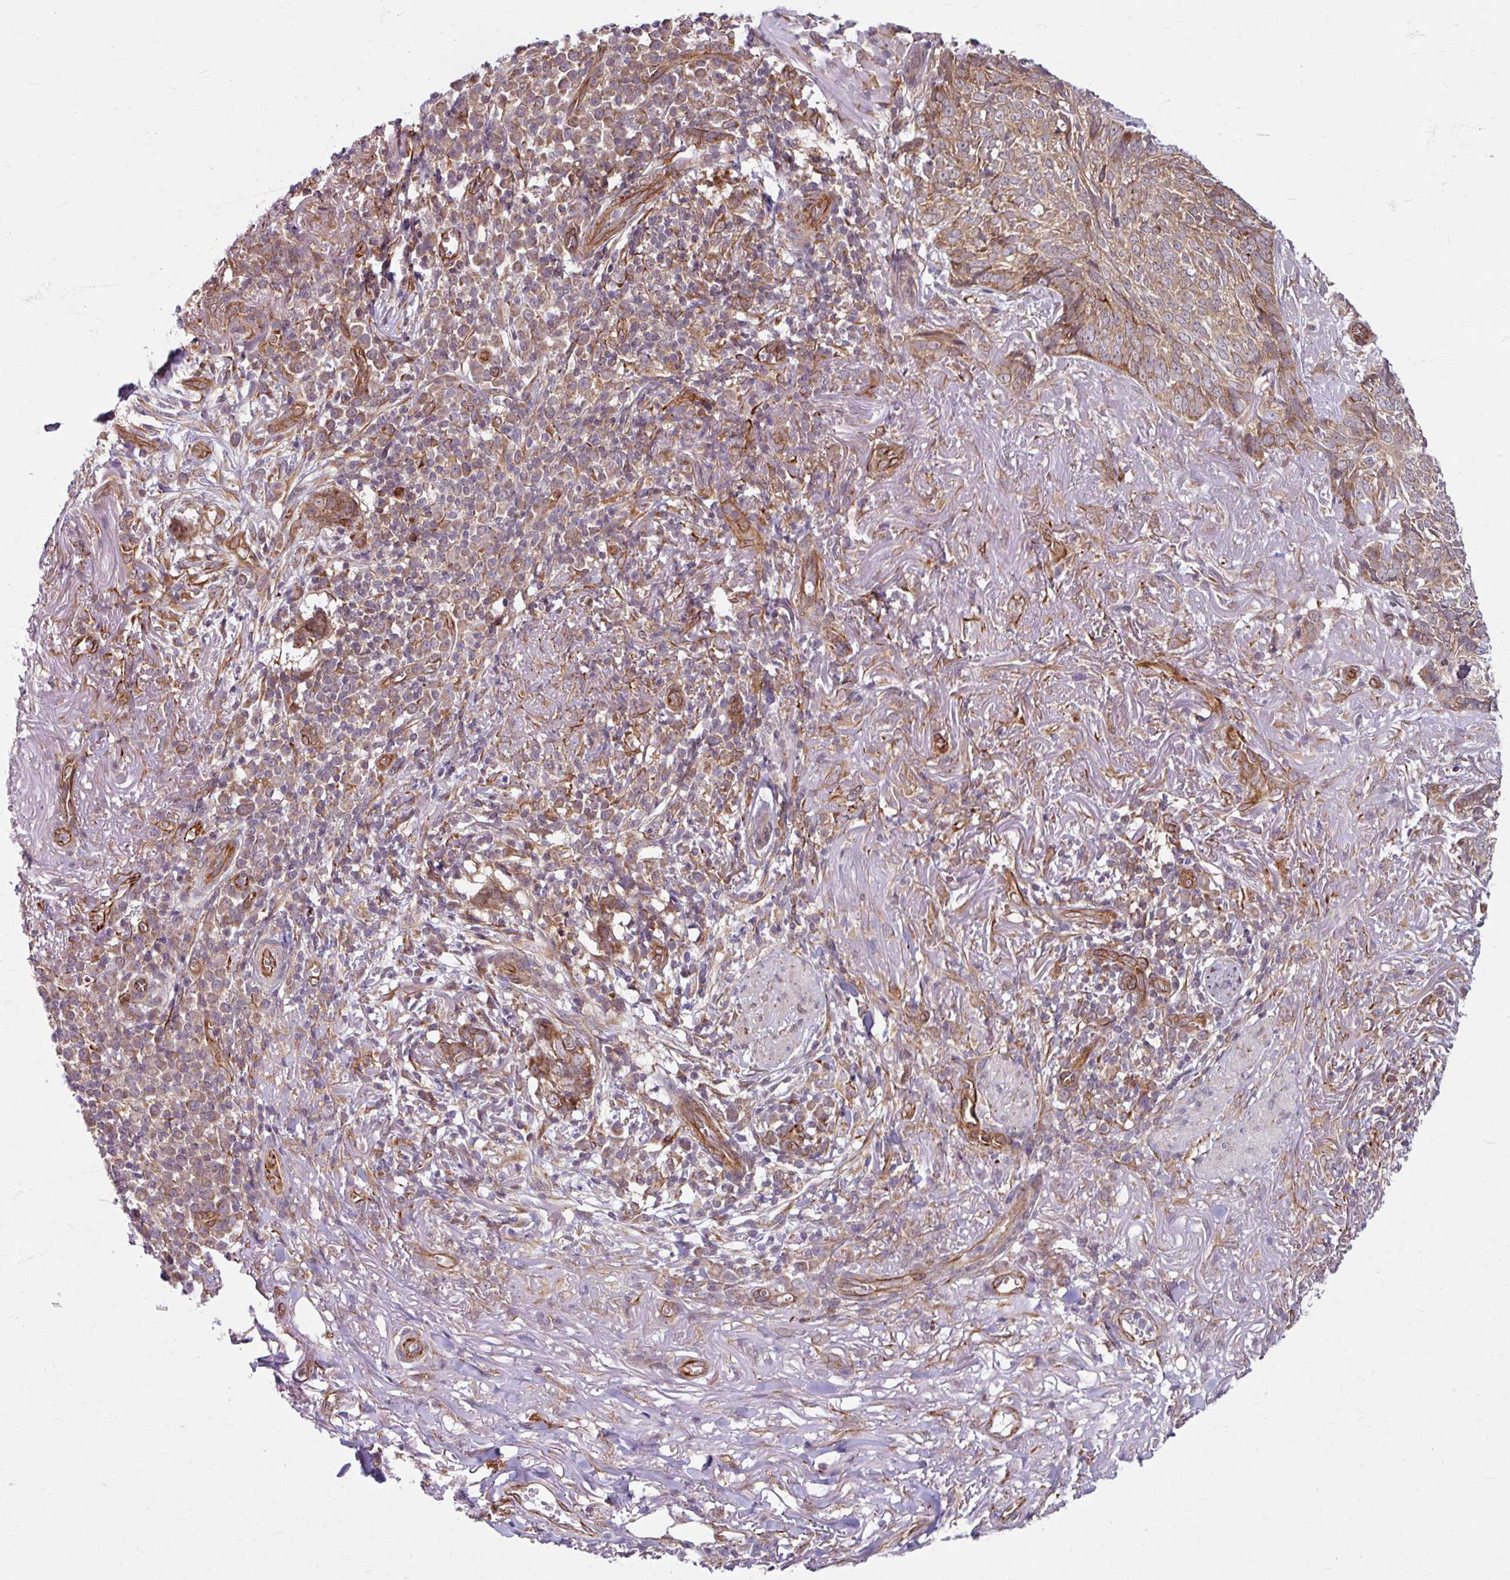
{"staining": {"intensity": "moderate", "quantity": ">75%", "location": "cytoplasmic/membranous"}, "tissue": "skin cancer", "cell_type": "Tumor cells", "image_type": "cancer", "snomed": [{"axis": "morphology", "description": "Basal cell carcinoma"}, {"axis": "topography", "description": "Skin"}, {"axis": "topography", "description": "Skin of face"}], "caption": "Tumor cells show medium levels of moderate cytoplasmic/membranous positivity in approximately >75% of cells in human skin cancer. (Stains: DAB (3,3'-diaminobenzidine) in brown, nuclei in blue, Microscopy: brightfield microscopy at high magnification).", "gene": "DAAM2", "patient": {"sex": "female", "age": 95}}